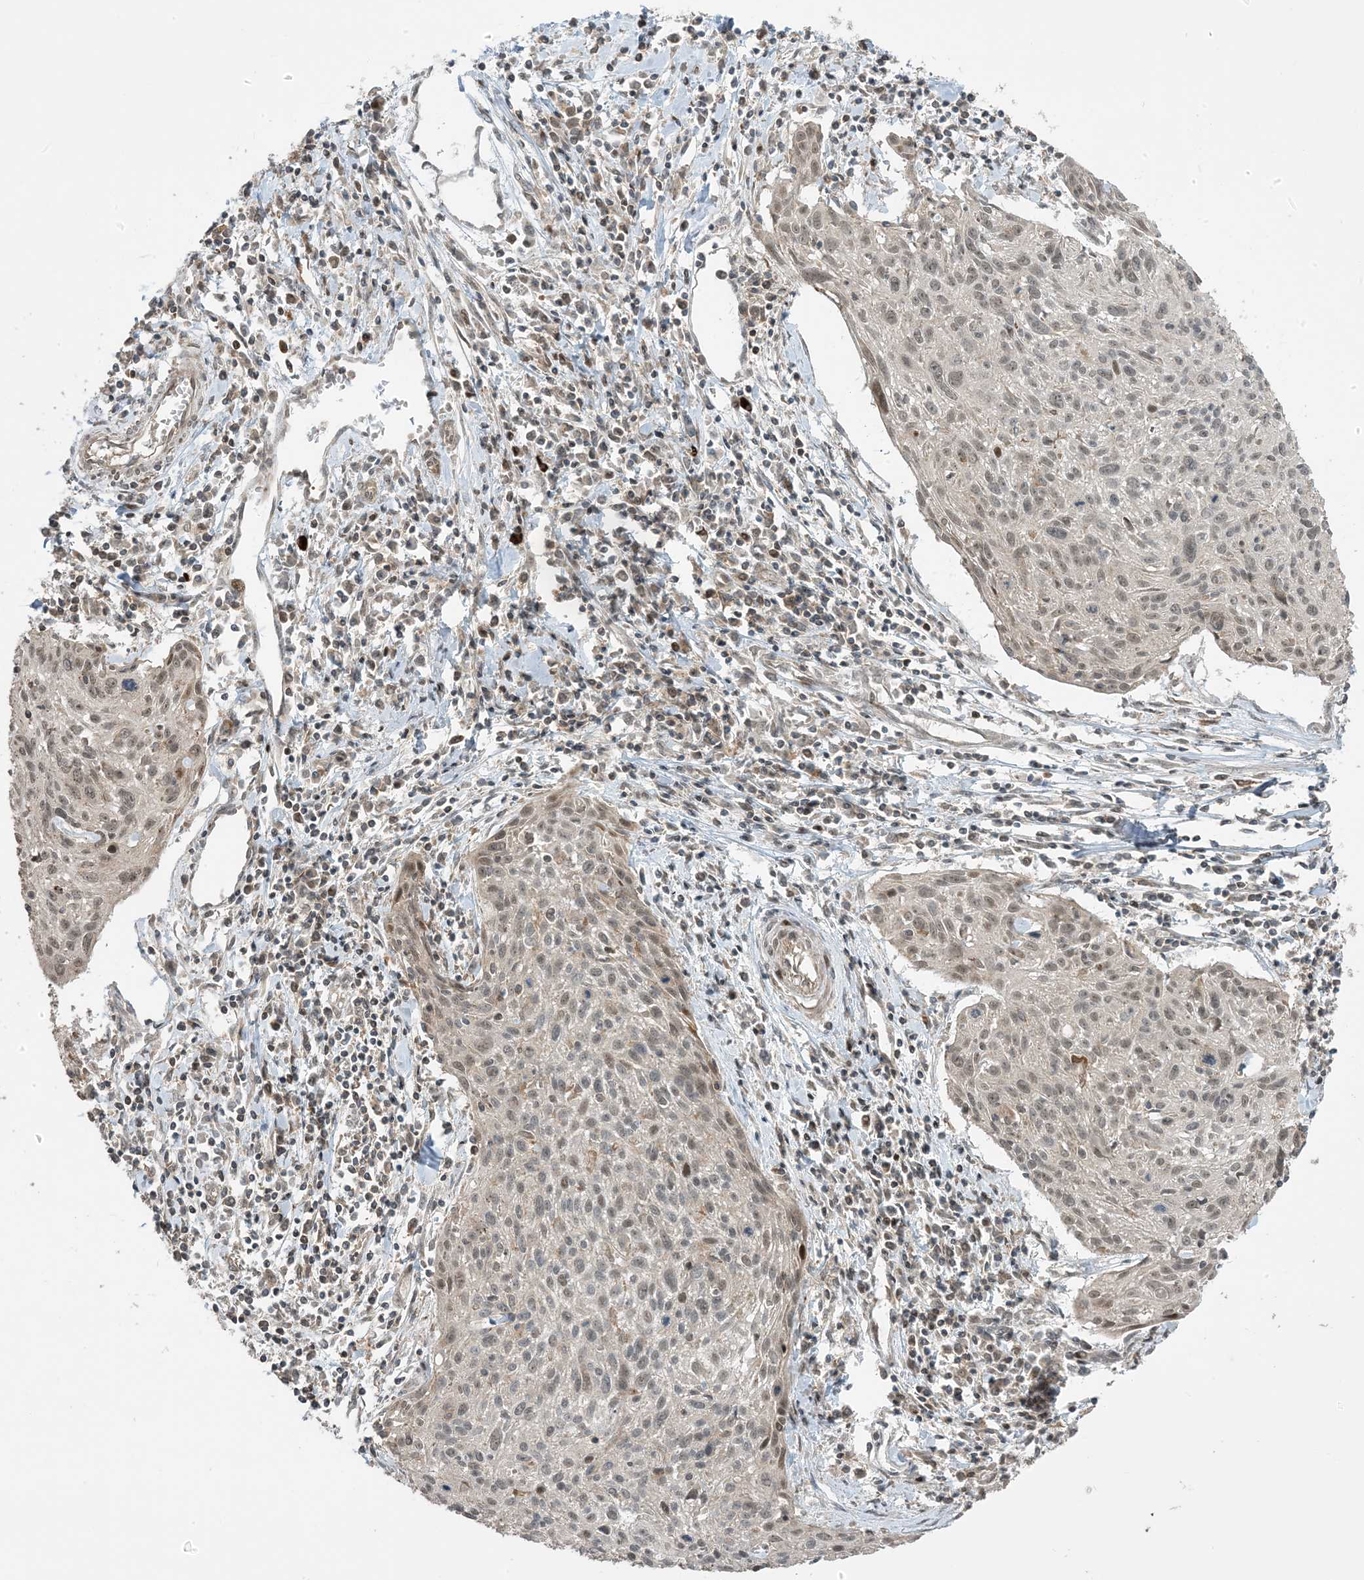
{"staining": {"intensity": "weak", "quantity": "25%-75%", "location": "nuclear"}, "tissue": "cervical cancer", "cell_type": "Tumor cells", "image_type": "cancer", "snomed": [{"axis": "morphology", "description": "Squamous cell carcinoma, NOS"}, {"axis": "topography", "description": "Cervix"}], "caption": "IHC image of human cervical cancer (squamous cell carcinoma) stained for a protein (brown), which shows low levels of weak nuclear expression in about 25%-75% of tumor cells.", "gene": "PHLDB2", "patient": {"sex": "female", "age": 51}}